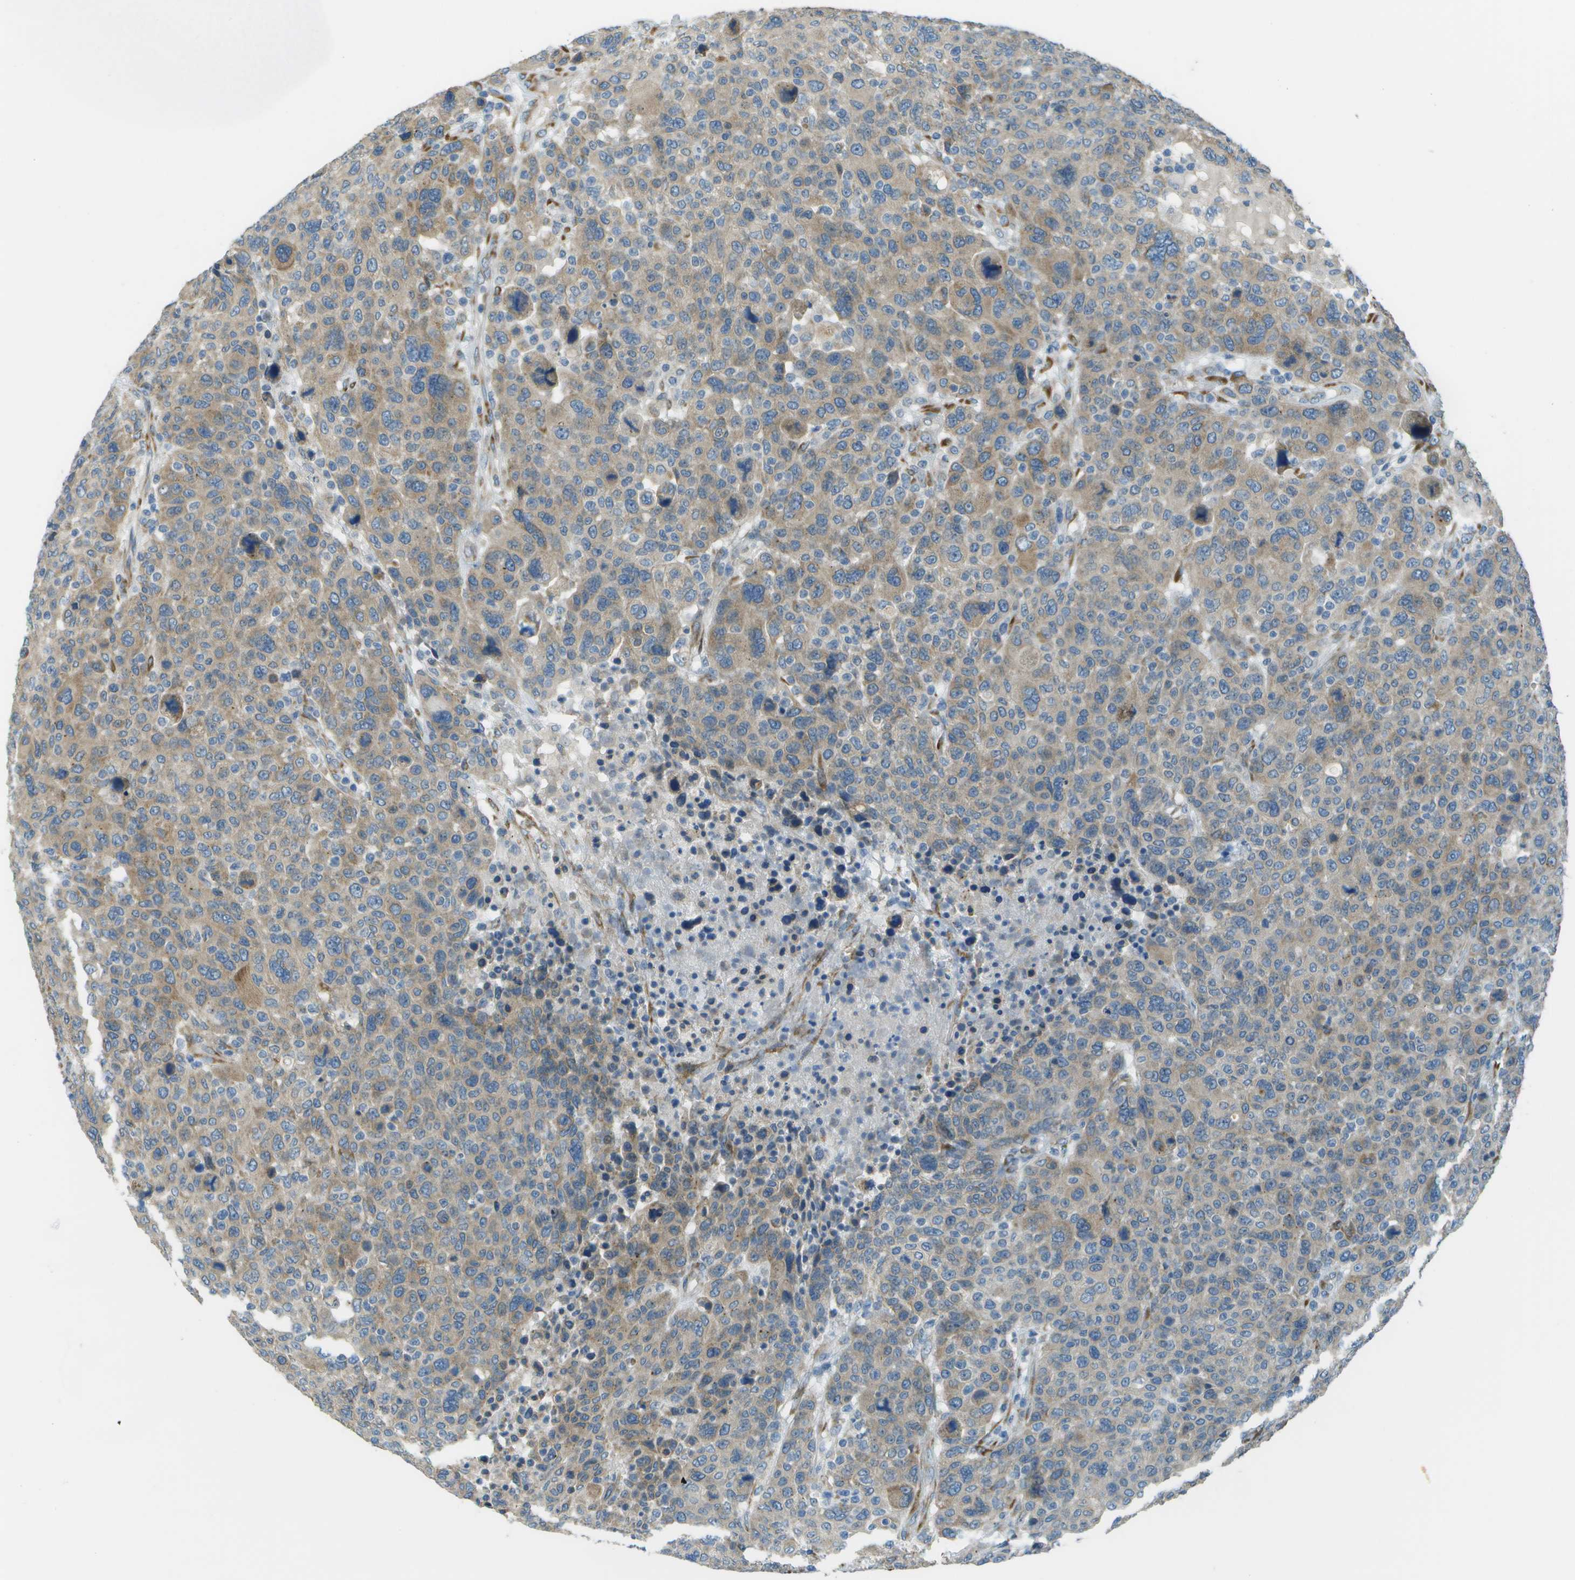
{"staining": {"intensity": "moderate", "quantity": ">75%", "location": "cytoplasmic/membranous"}, "tissue": "breast cancer", "cell_type": "Tumor cells", "image_type": "cancer", "snomed": [{"axis": "morphology", "description": "Duct carcinoma"}, {"axis": "topography", "description": "Breast"}], "caption": "Breast cancer (invasive ductal carcinoma) stained with a brown dye reveals moderate cytoplasmic/membranous positive positivity in approximately >75% of tumor cells.", "gene": "KCTD3", "patient": {"sex": "female", "age": 37}}